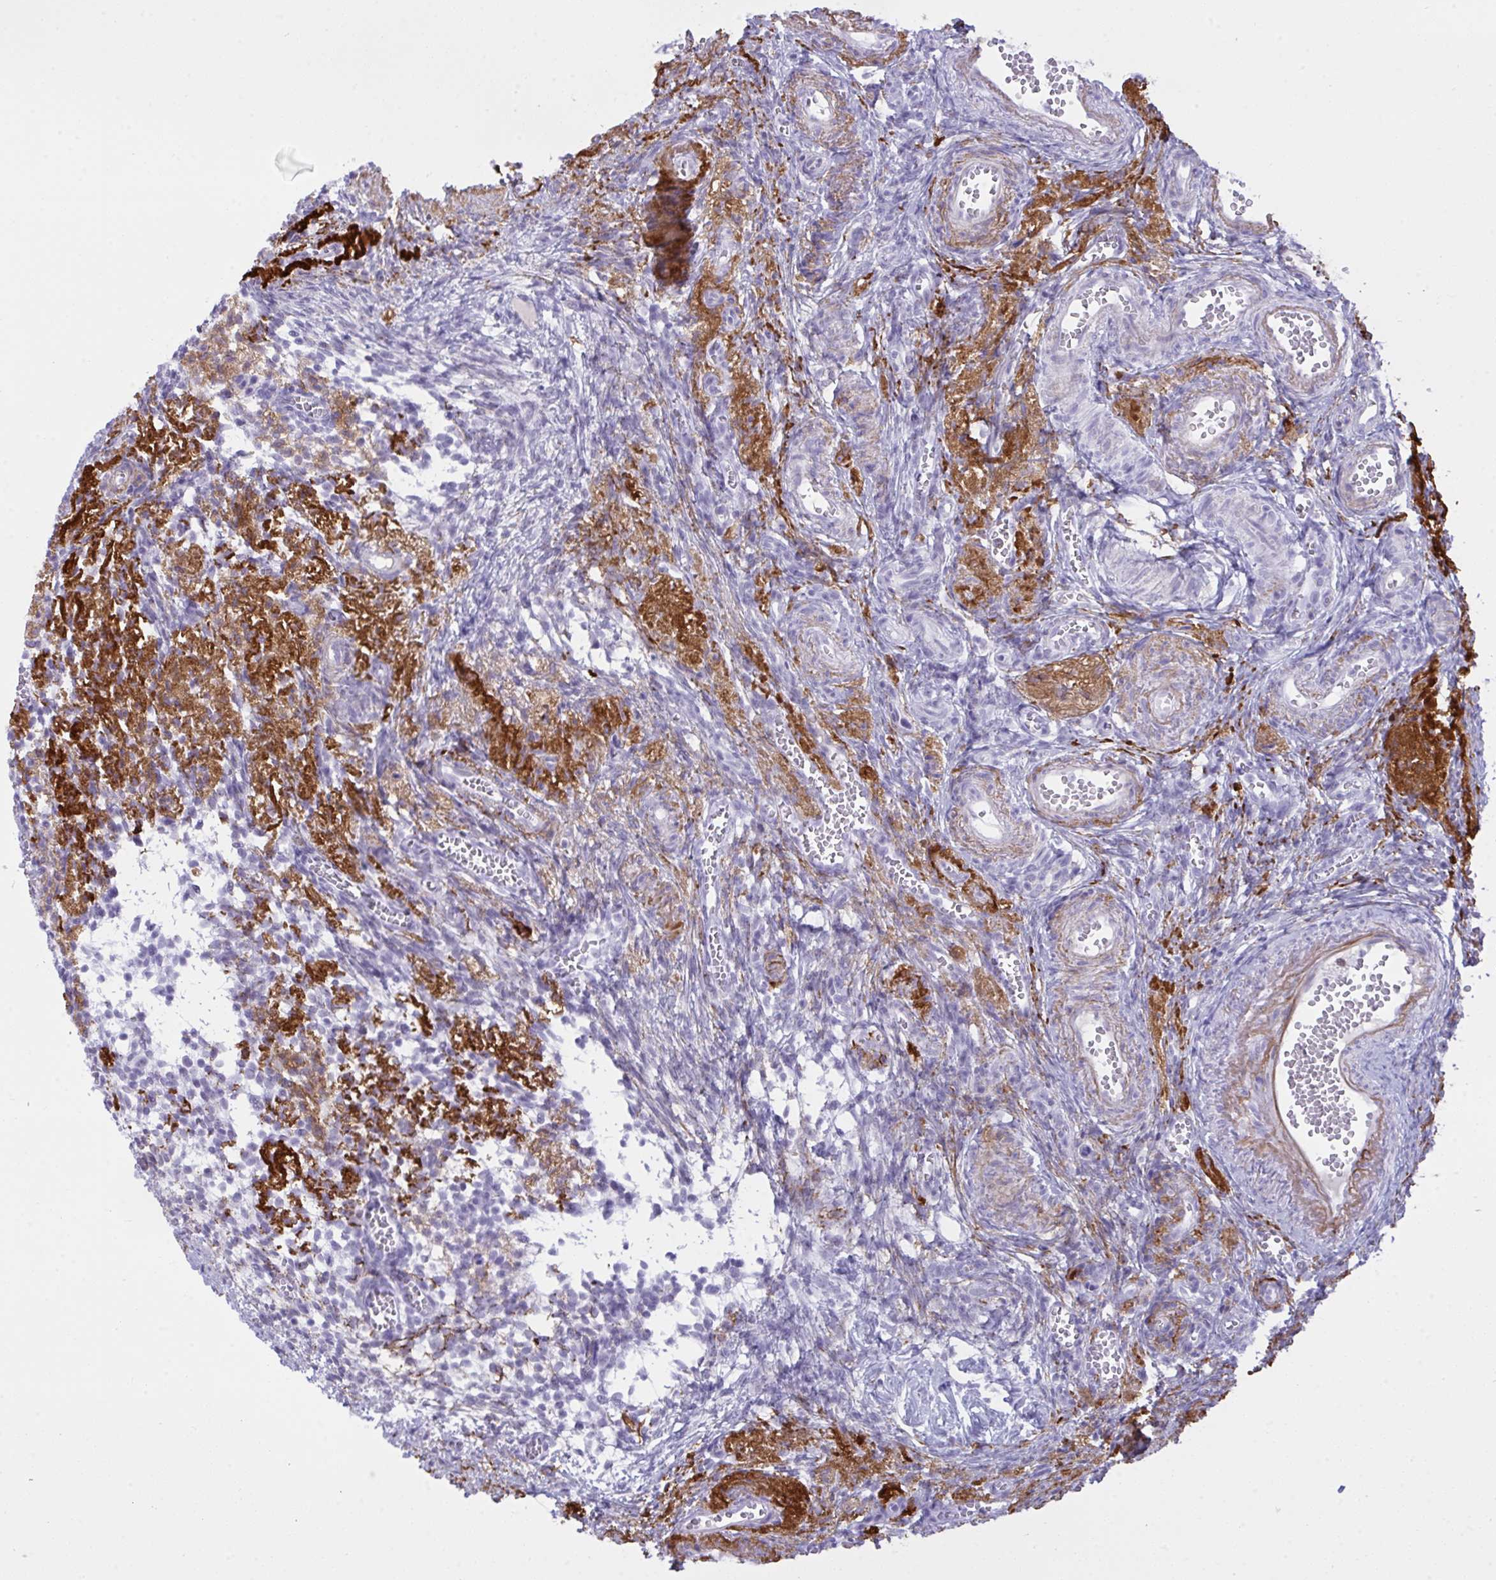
{"staining": {"intensity": "negative", "quantity": "none", "location": "none"}, "tissue": "ovary", "cell_type": "Follicle cells", "image_type": "normal", "snomed": [{"axis": "morphology", "description": "Normal tissue, NOS"}, {"axis": "topography", "description": "Ovary"}], "caption": "The immunohistochemistry histopathology image has no significant expression in follicle cells of ovary.", "gene": "ELN", "patient": {"sex": "female", "age": 41}}